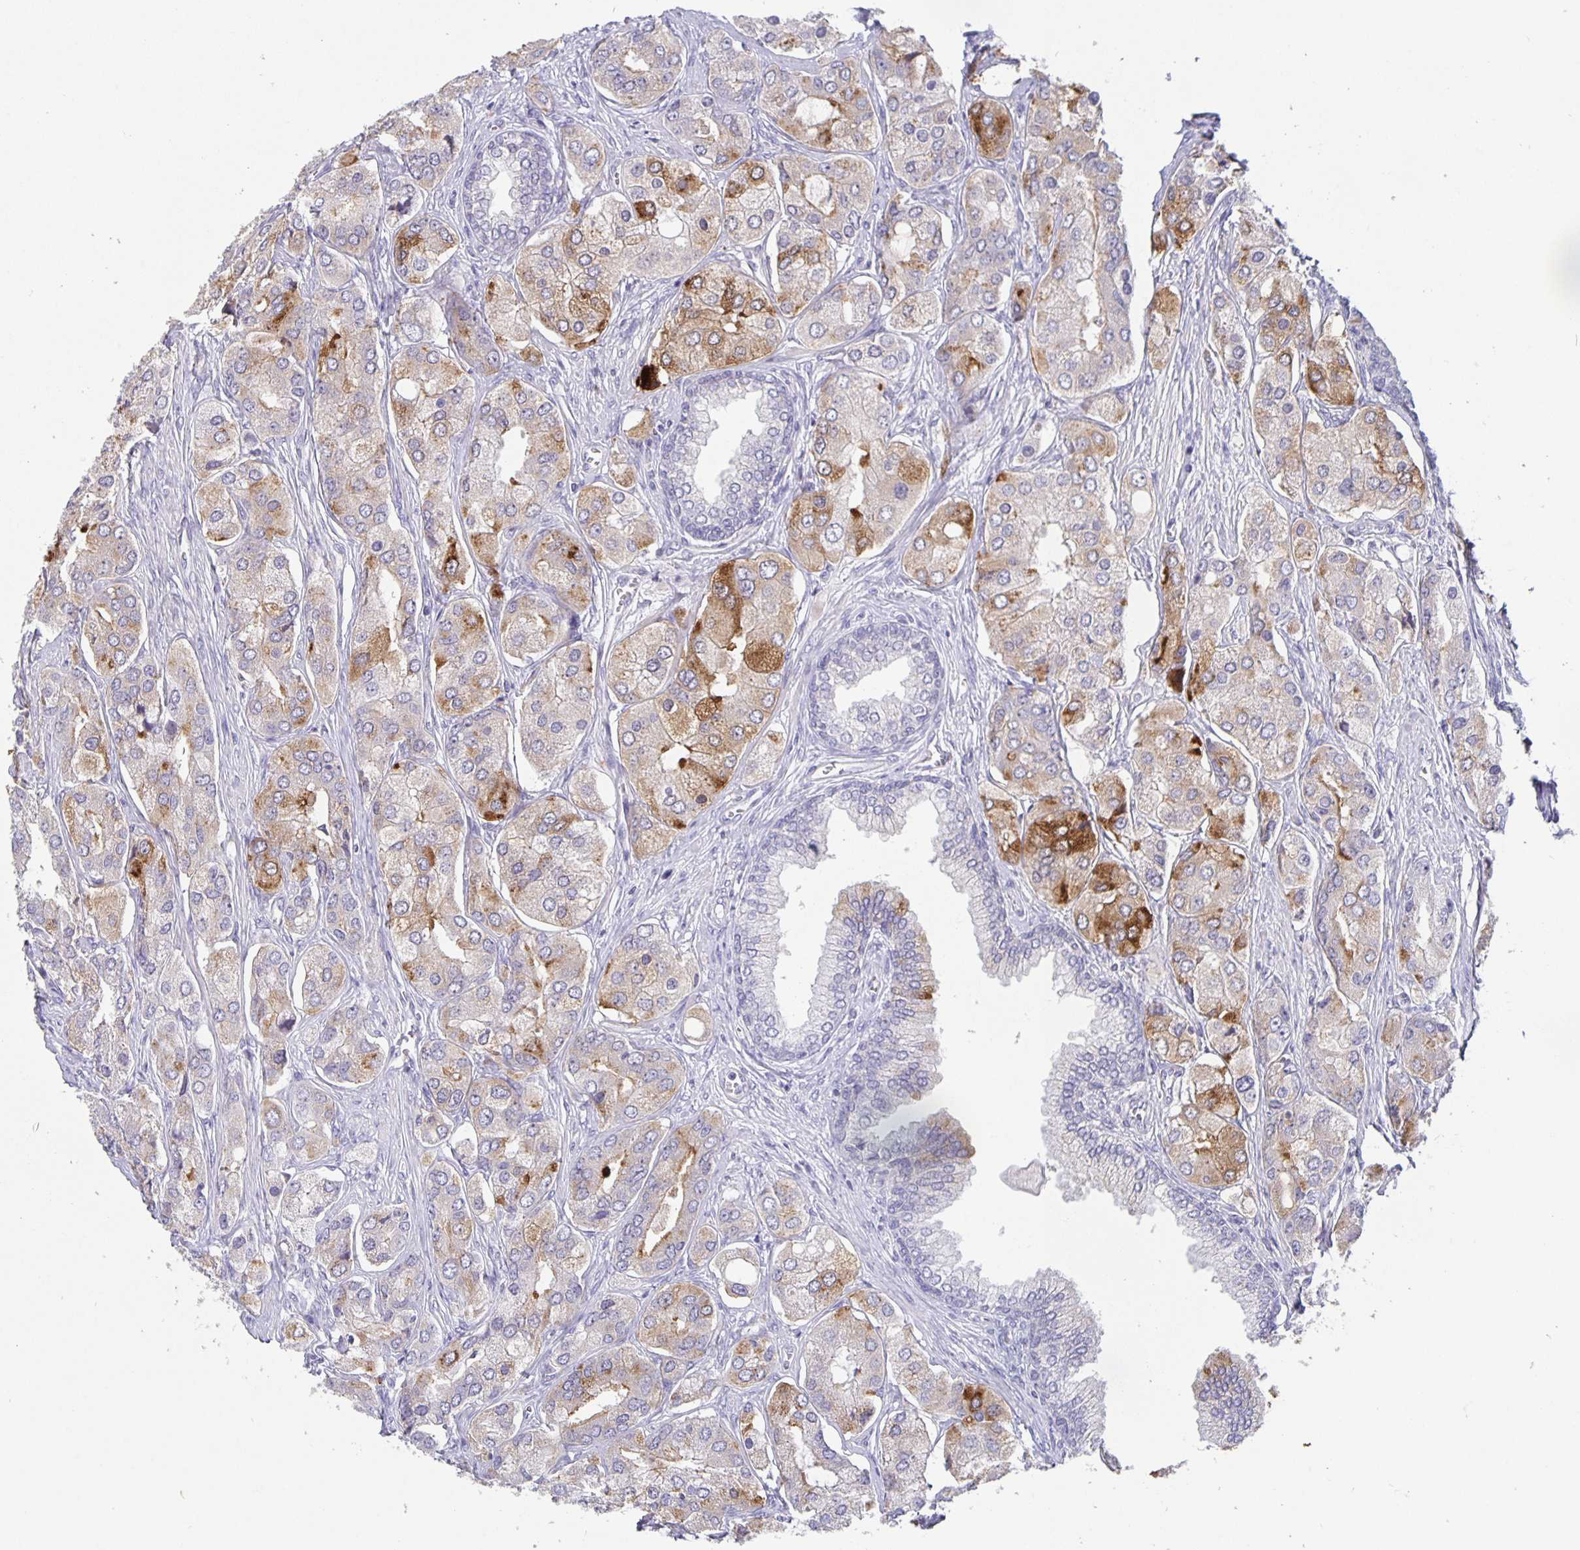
{"staining": {"intensity": "moderate", "quantity": "<25%", "location": "cytoplasmic/membranous"}, "tissue": "prostate cancer", "cell_type": "Tumor cells", "image_type": "cancer", "snomed": [{"axis": "morphology", "description": "Adenocarcinoma, Low grade"}, {"axis": "topography", "description": "Prostate"}], "caption": "Moderate cytoplasmic/membranous expression for a protein is seen in approximately <25% of tumor cells of prostate cancer (low-grade adenocarcinoma) using immunohistochemistry (IHC).", "gene": "GDF15", "patient": {"sex": "male", "age": 69}}